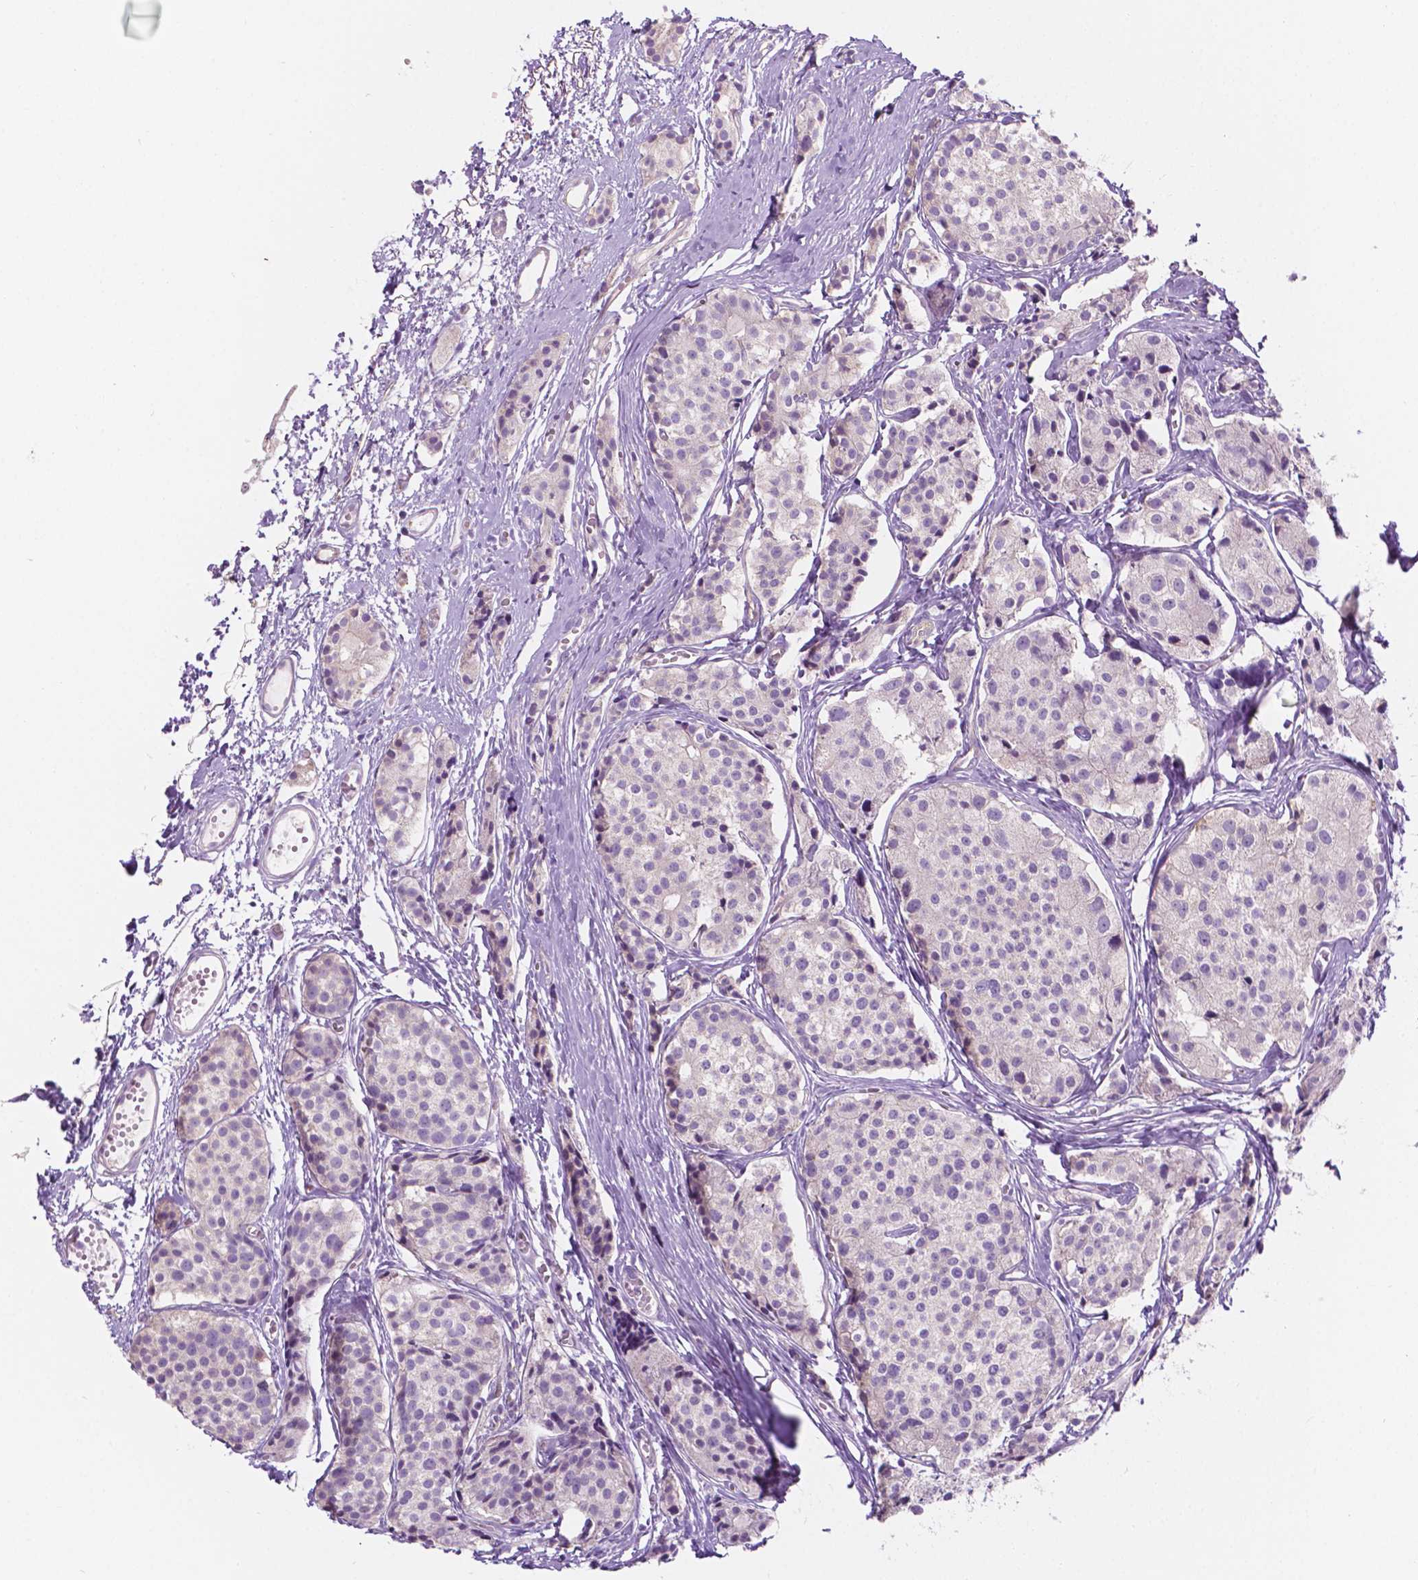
{"staining": {"intensity": "negative", "quantity": "none", "location": "none"}, "tissue": "carcinoid", "cell_type": "Tumor cells", "image_type": "cancer", "snomed": [{"axis": "morphology", "description": "Carcinoid, malignant, NOS"}, {"axis": "topography", "description": "Small intestine"}], "caption": "The micrograph reveals no staining of tumor cells in malignant carcinoid.", "gene": "NOS1AP", "patient": {"sex": "female", "age": 65}}